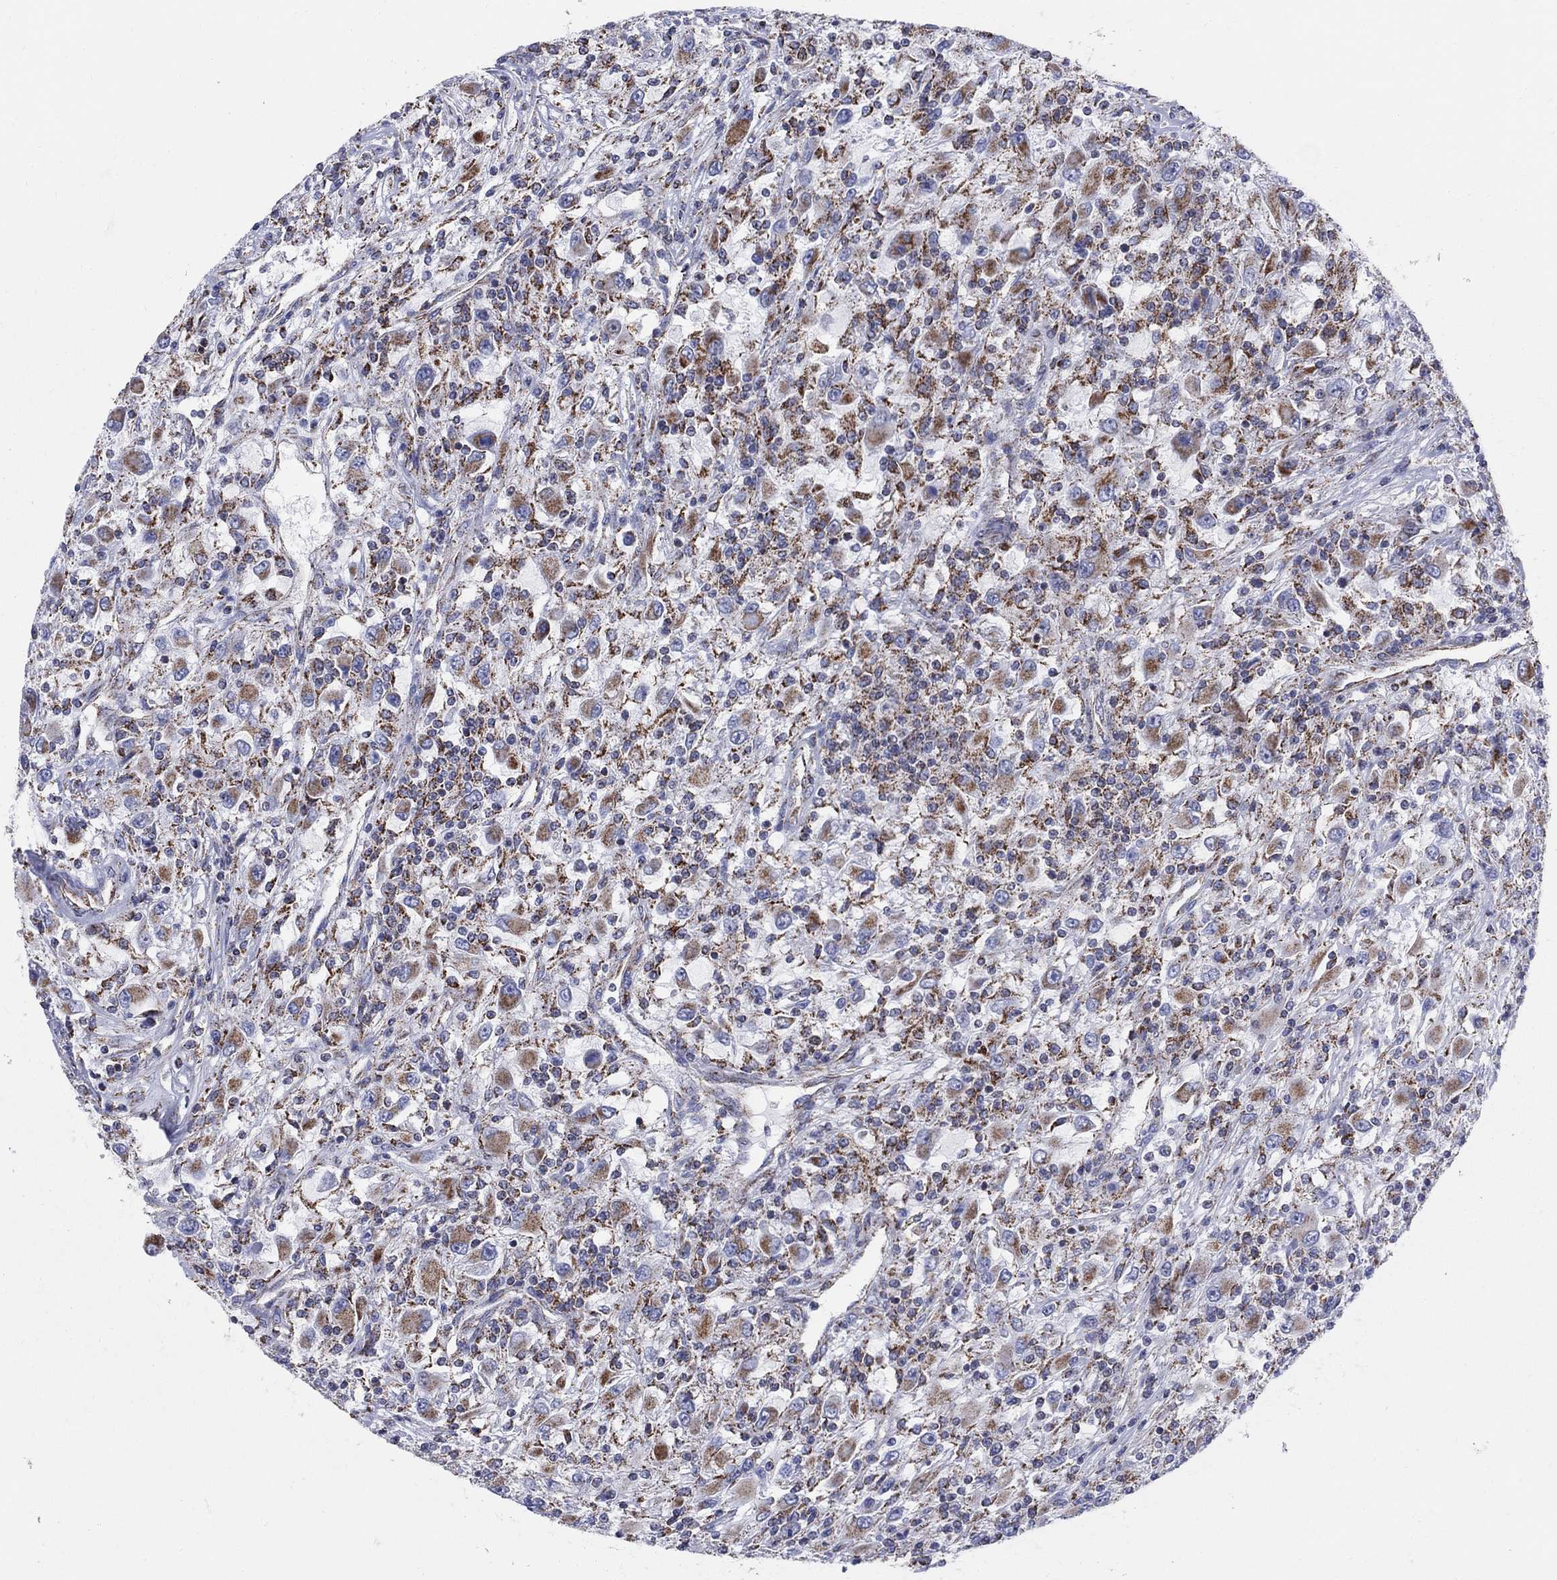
{"staining": {"intensity": "strong", "quantity": "25%-75%", "location": "cytoplasmic/membranous"}, "tissue": "renal cancer", "cell_type": "Tumor cells", "image_type": "cancer", "snomed": [{"axis": "morphology", "description": "Adenocarcinoma, NOS"}, {"axis": "topography", "description": "Kidney"}], "caption": "DAB immunohistochemical staining of human renal cancer displays strong cytoplasmic/membranous protein positivity in approximately 25%-75% of tumor cells.", "gene": "KISS1R", "patient": {"sex": "female", "age": 67}}